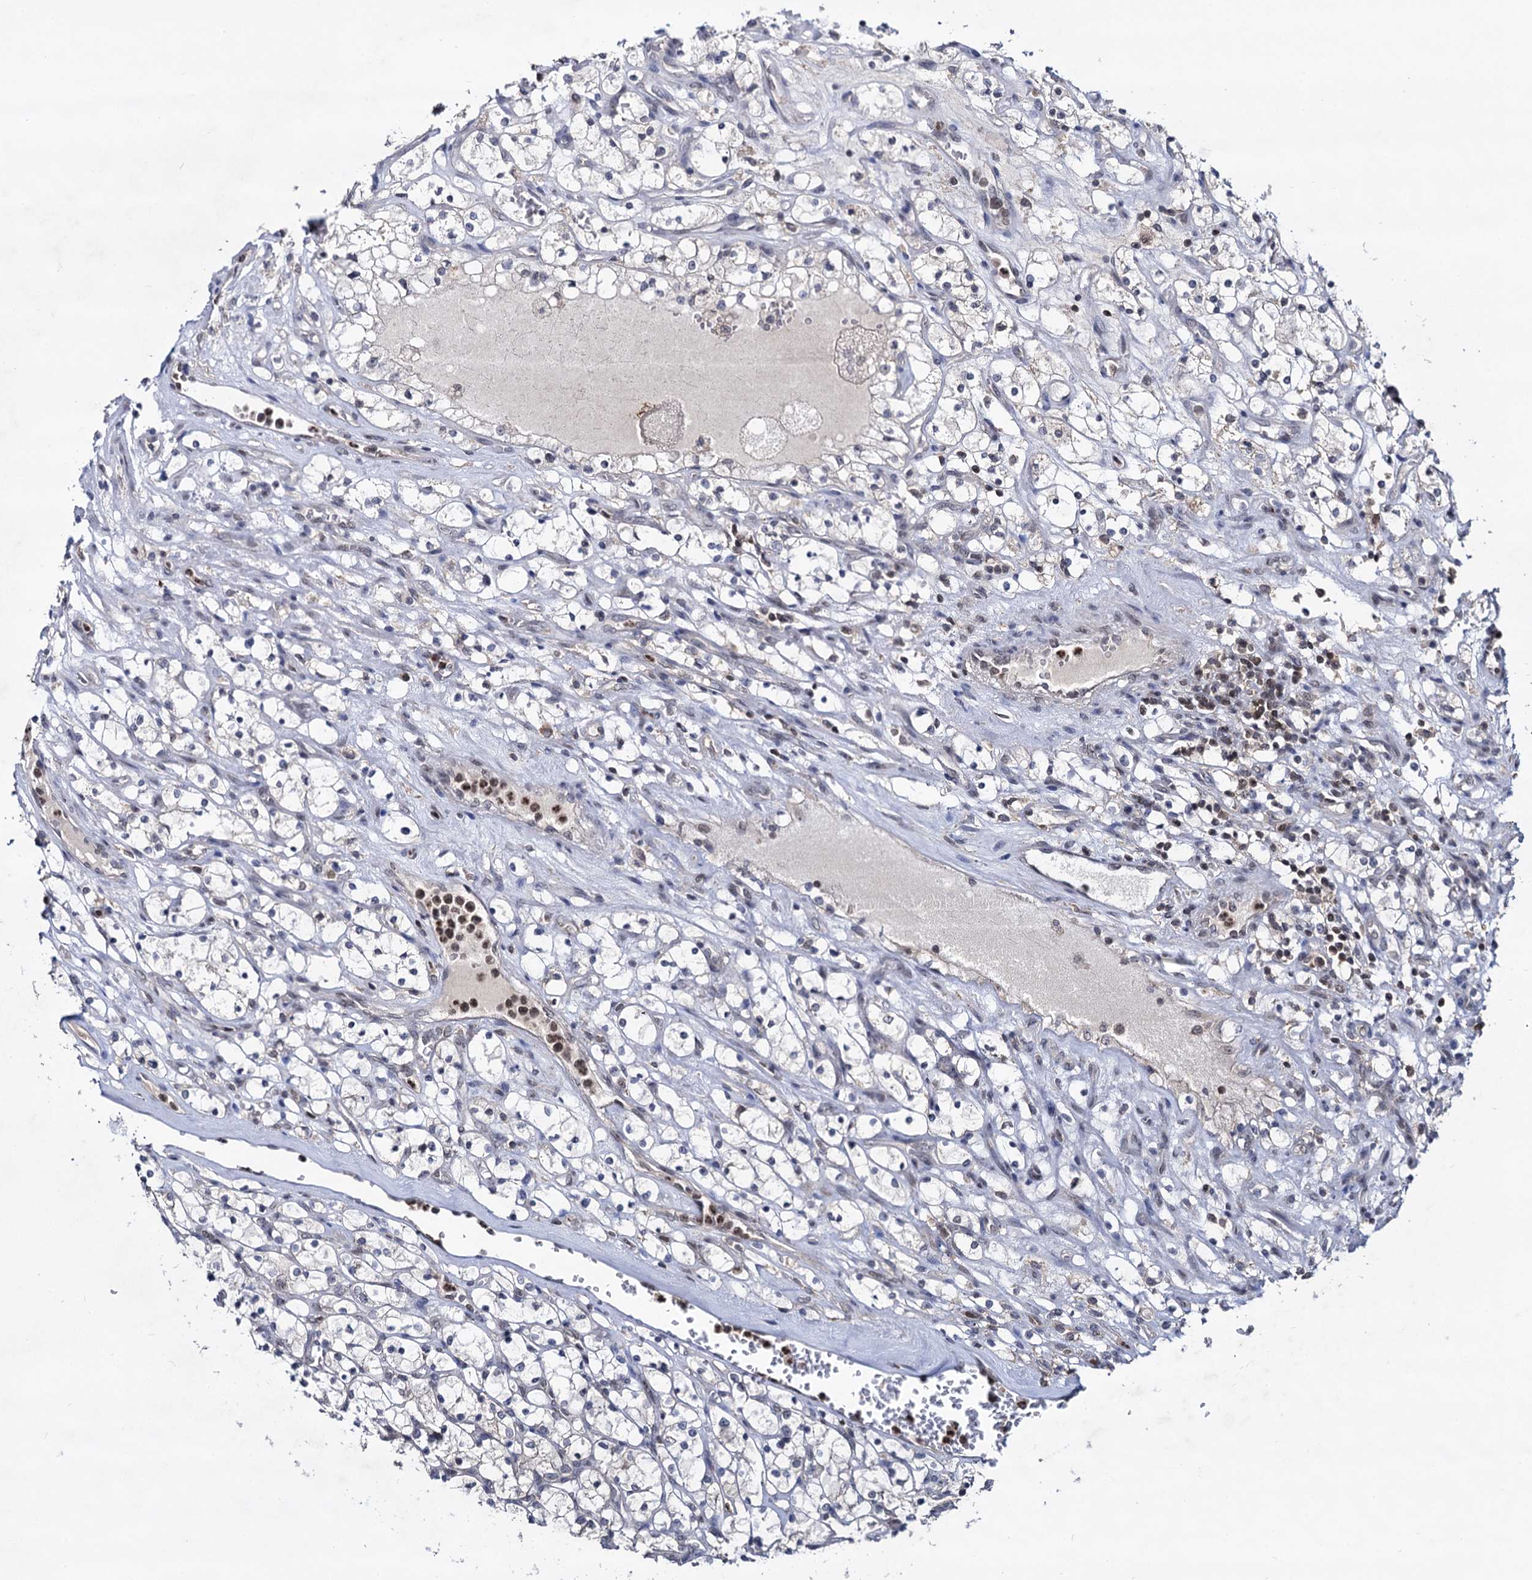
{"staining": {"intensity": "negative", "quantity": "none", "location": "none"}, "tissue": "renal cancer", "cell_type": "Tumor cells", "image_type": "cancer", "snomed": [{"axis": "morphology", "description": "Adenocarcinoma, NOS"}, {"axis": "topography", "description": "Kidney"}], "caption": "Immunohistochemistry of human renal cancer (adenocarcinoma) displays no expression in tumor cells.", "gene": "SMCHD1", "patient": {"sex": "female", "age": 69}}